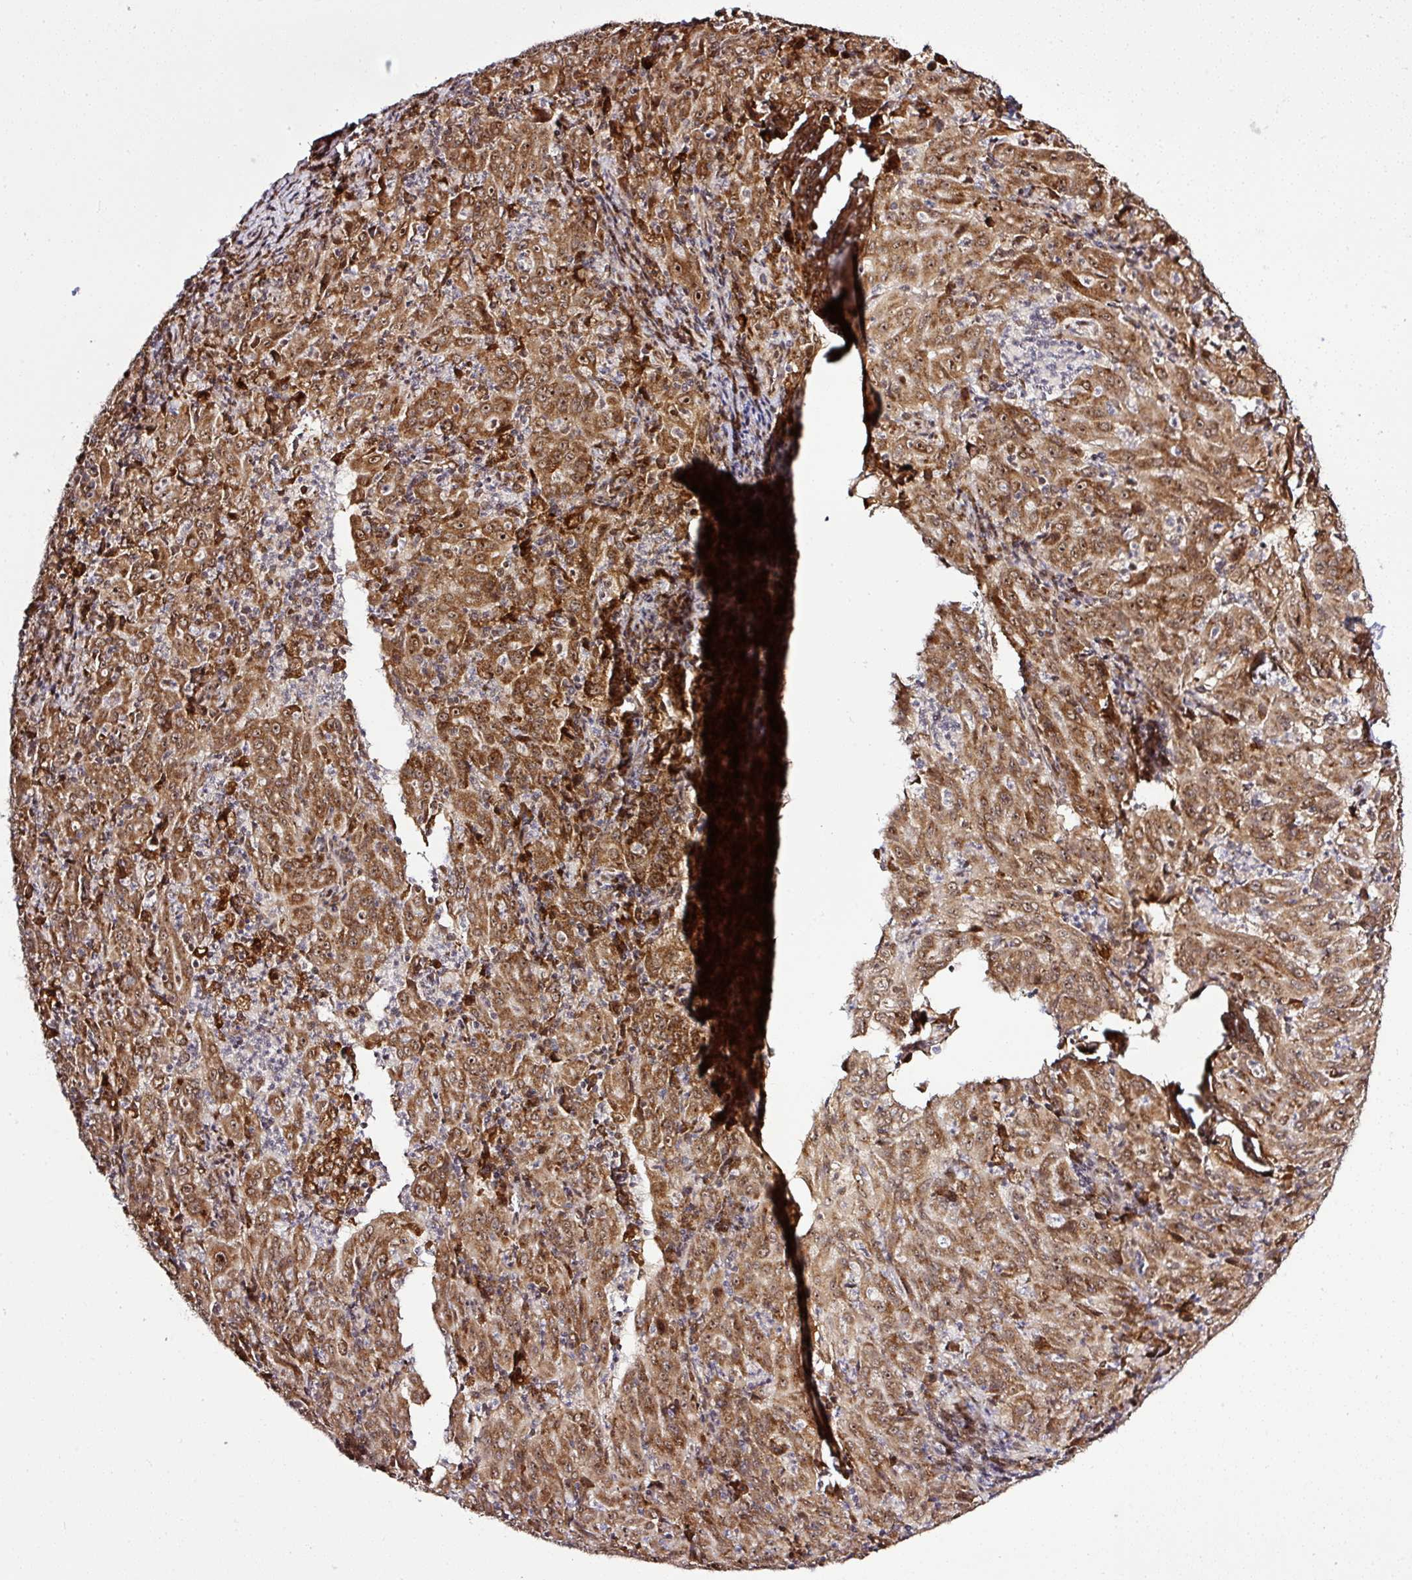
{"staining": {"intensity": "moderate", "quantity": ">75%", "location": "cytoplasmic/membranous,nuclear"}, "tissue": "pancreatic cancer", "cell_type": "Tumor cells", "image_type": "cancer", "snomed": [{"axis": "morphology", "description": "Adenocarcinoma, NOS"}, {"axis": "topography", "description": "Pancreas"}], "caption": "Pancreatic cancer (adenocarcinoma) tissue reveals moderate cytoplasmic/membranous and nuclear staining in about >75% of tumor cells, visualized by immunohistochemistry.", "gene": "FAM153A", "patient": {"sex": "male", "age": 63}}